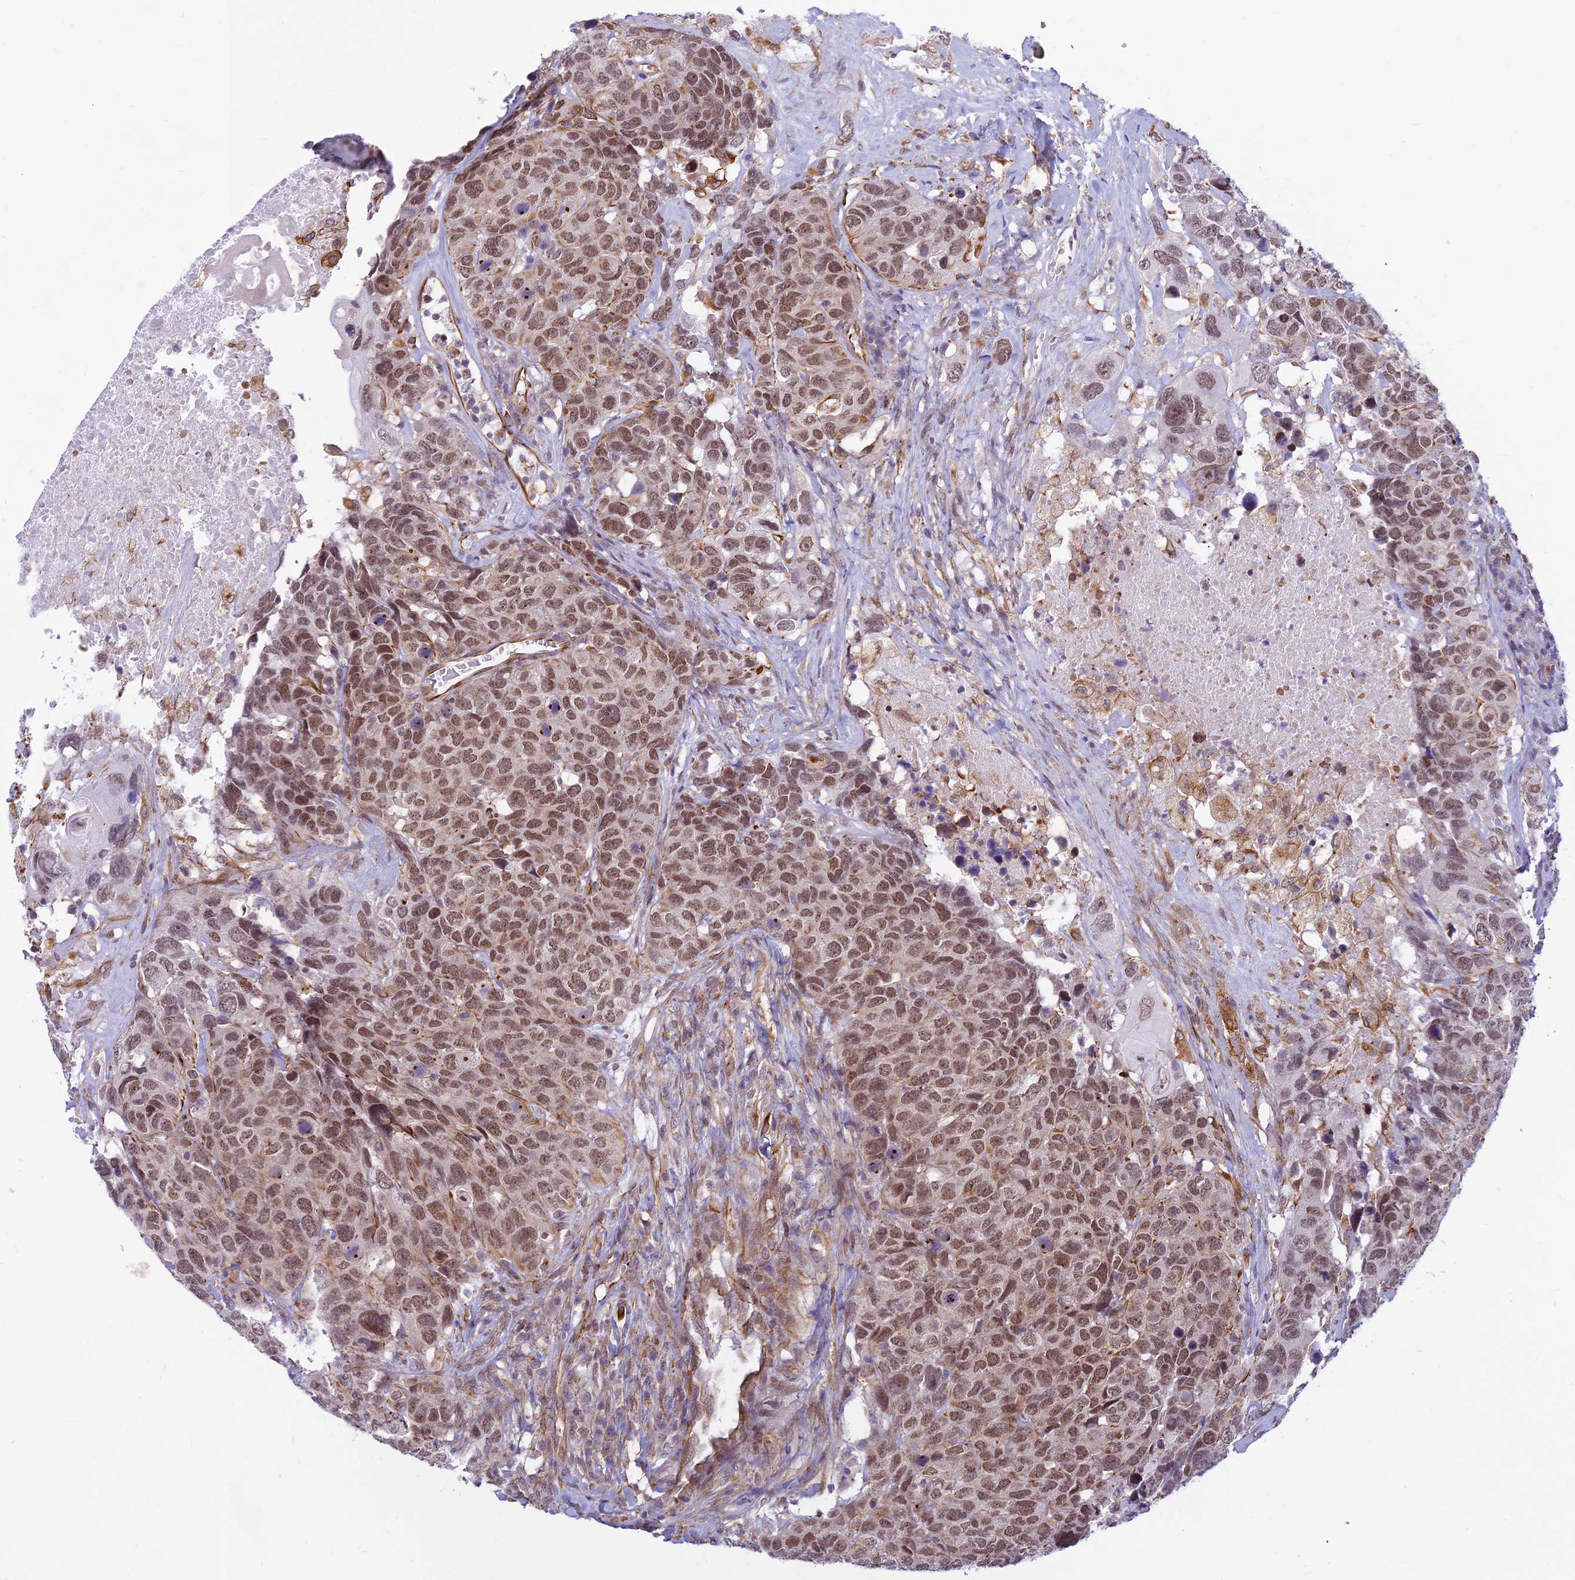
{"staining": {"intensity": "moderate", "quantity": ">75%", "location": "nuclear"}, "tissue": "head and neck cancer", "cell_type": "Tumor cells", "image_type": "cancer", "snomed": [{"axis": "morphology", "description": "Squamous cell carcinoma, NOS"}, {"axis": "topography", "description": "Head-Neck"}], "caption": "The image shows immunohistochemical staining of head and neck squamous cell carcinoma. There is moderate nuclear expression is identified in approximately >75% of tumor cells.", "gene": "SAPCD2", "patient": {"sex": "male", "age": 66}}